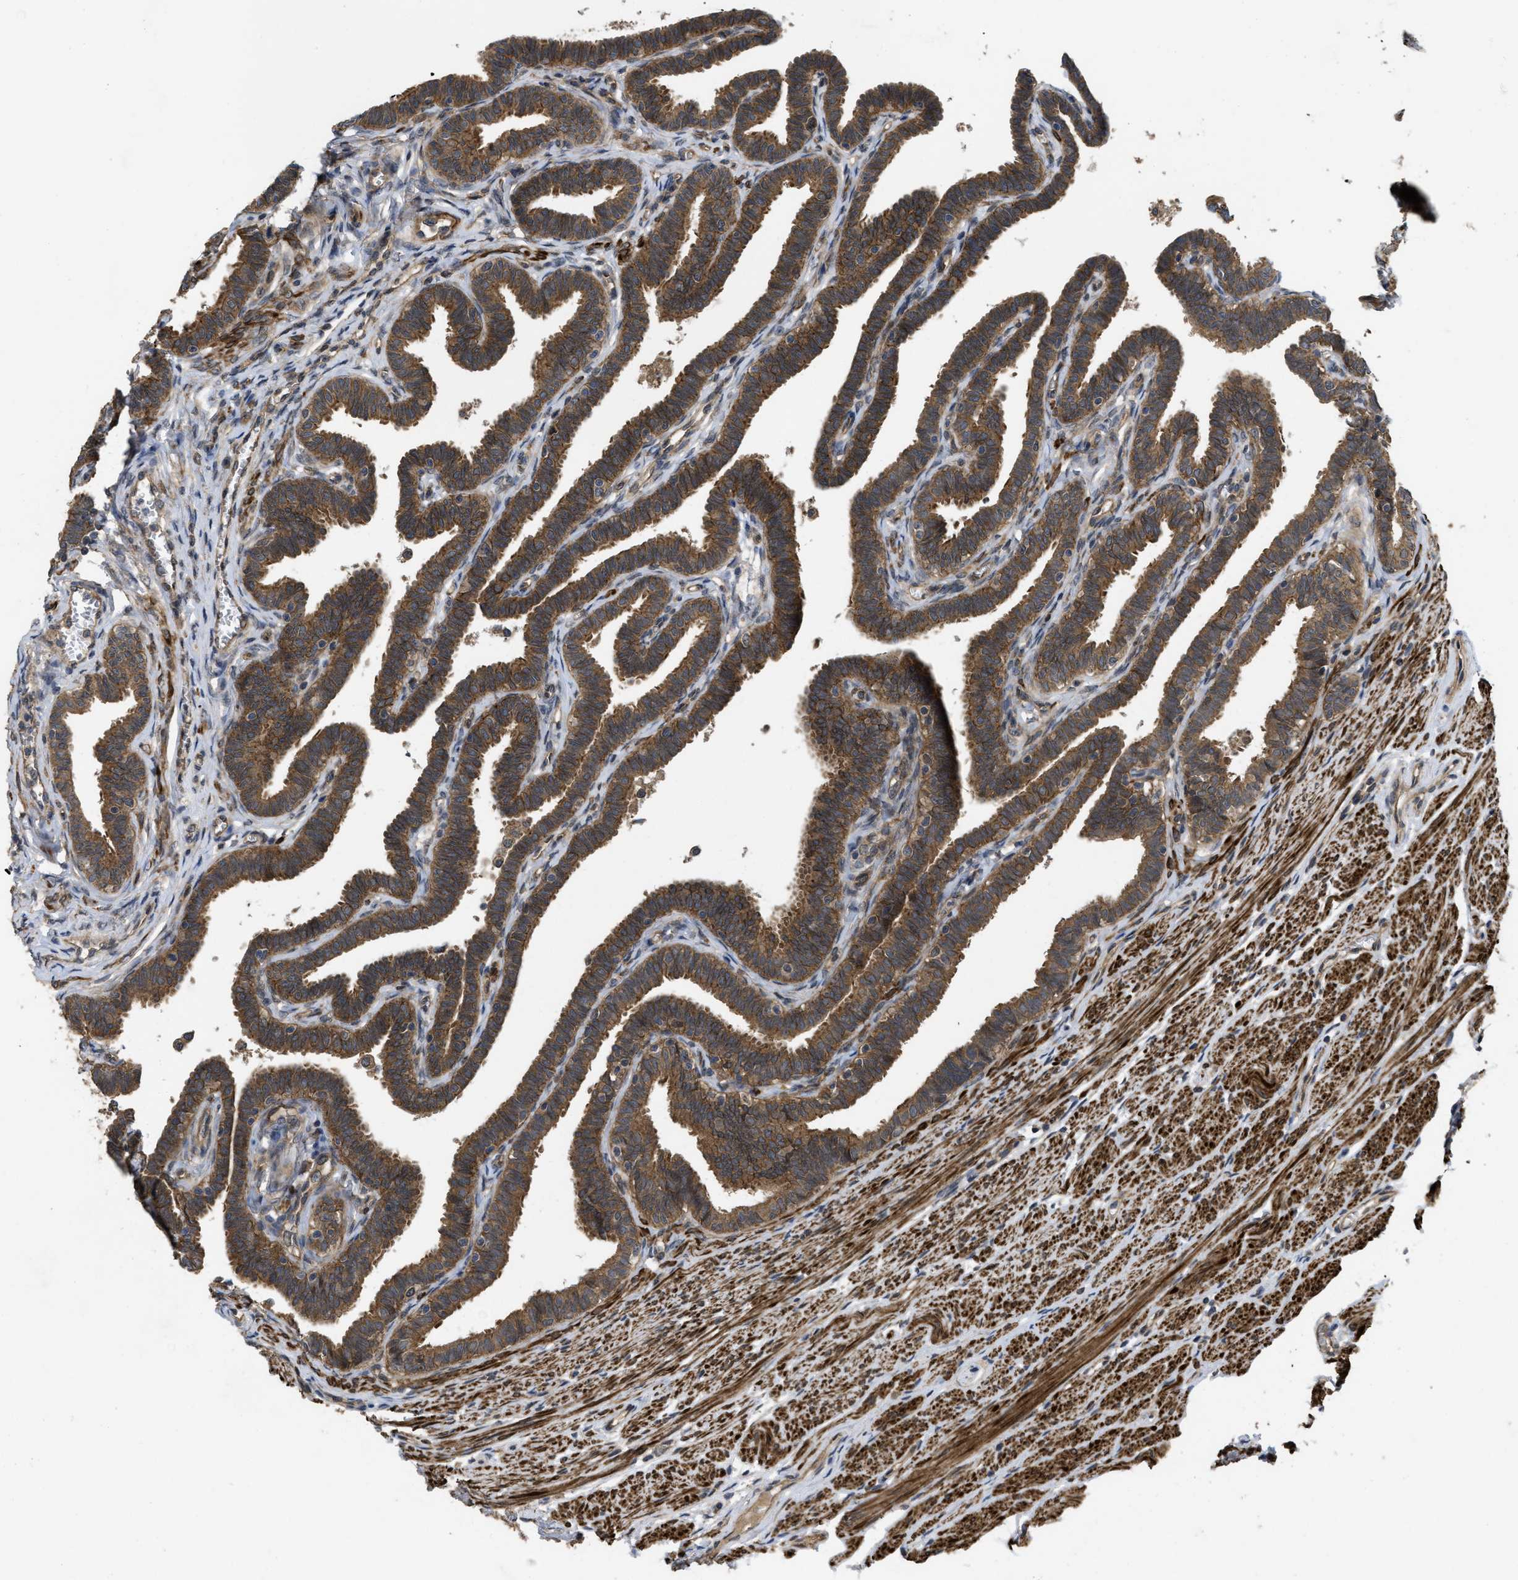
{"staining": {"intensity": "strong", "quantity": ">75%", "location": "cytoplasmic/membranous"}, "tissue": "fallopian tube", "cell_type": "Glandular cells", "image_type": "normal", "snomed": [{"axis": "morphology", "description": "Normal tissue, NOS"}, {"axis": "topography", "description": "Fallopian tube"}, {"axis": "topography", "description": "Ovary"}], "caption": "Glandular cells reveal high levels of strong cytoplasmic/membranous staining in approximately >75% of cells in normal human fallopian tube. The staining is performed using DAB (3,3'-diaminobenzidine) brown chromogen to label protein expression. The nuclei are counter-stained blue using hematoxylin.", "gene": "FZD6", "patient": {"sex": "female", "age": 23}}